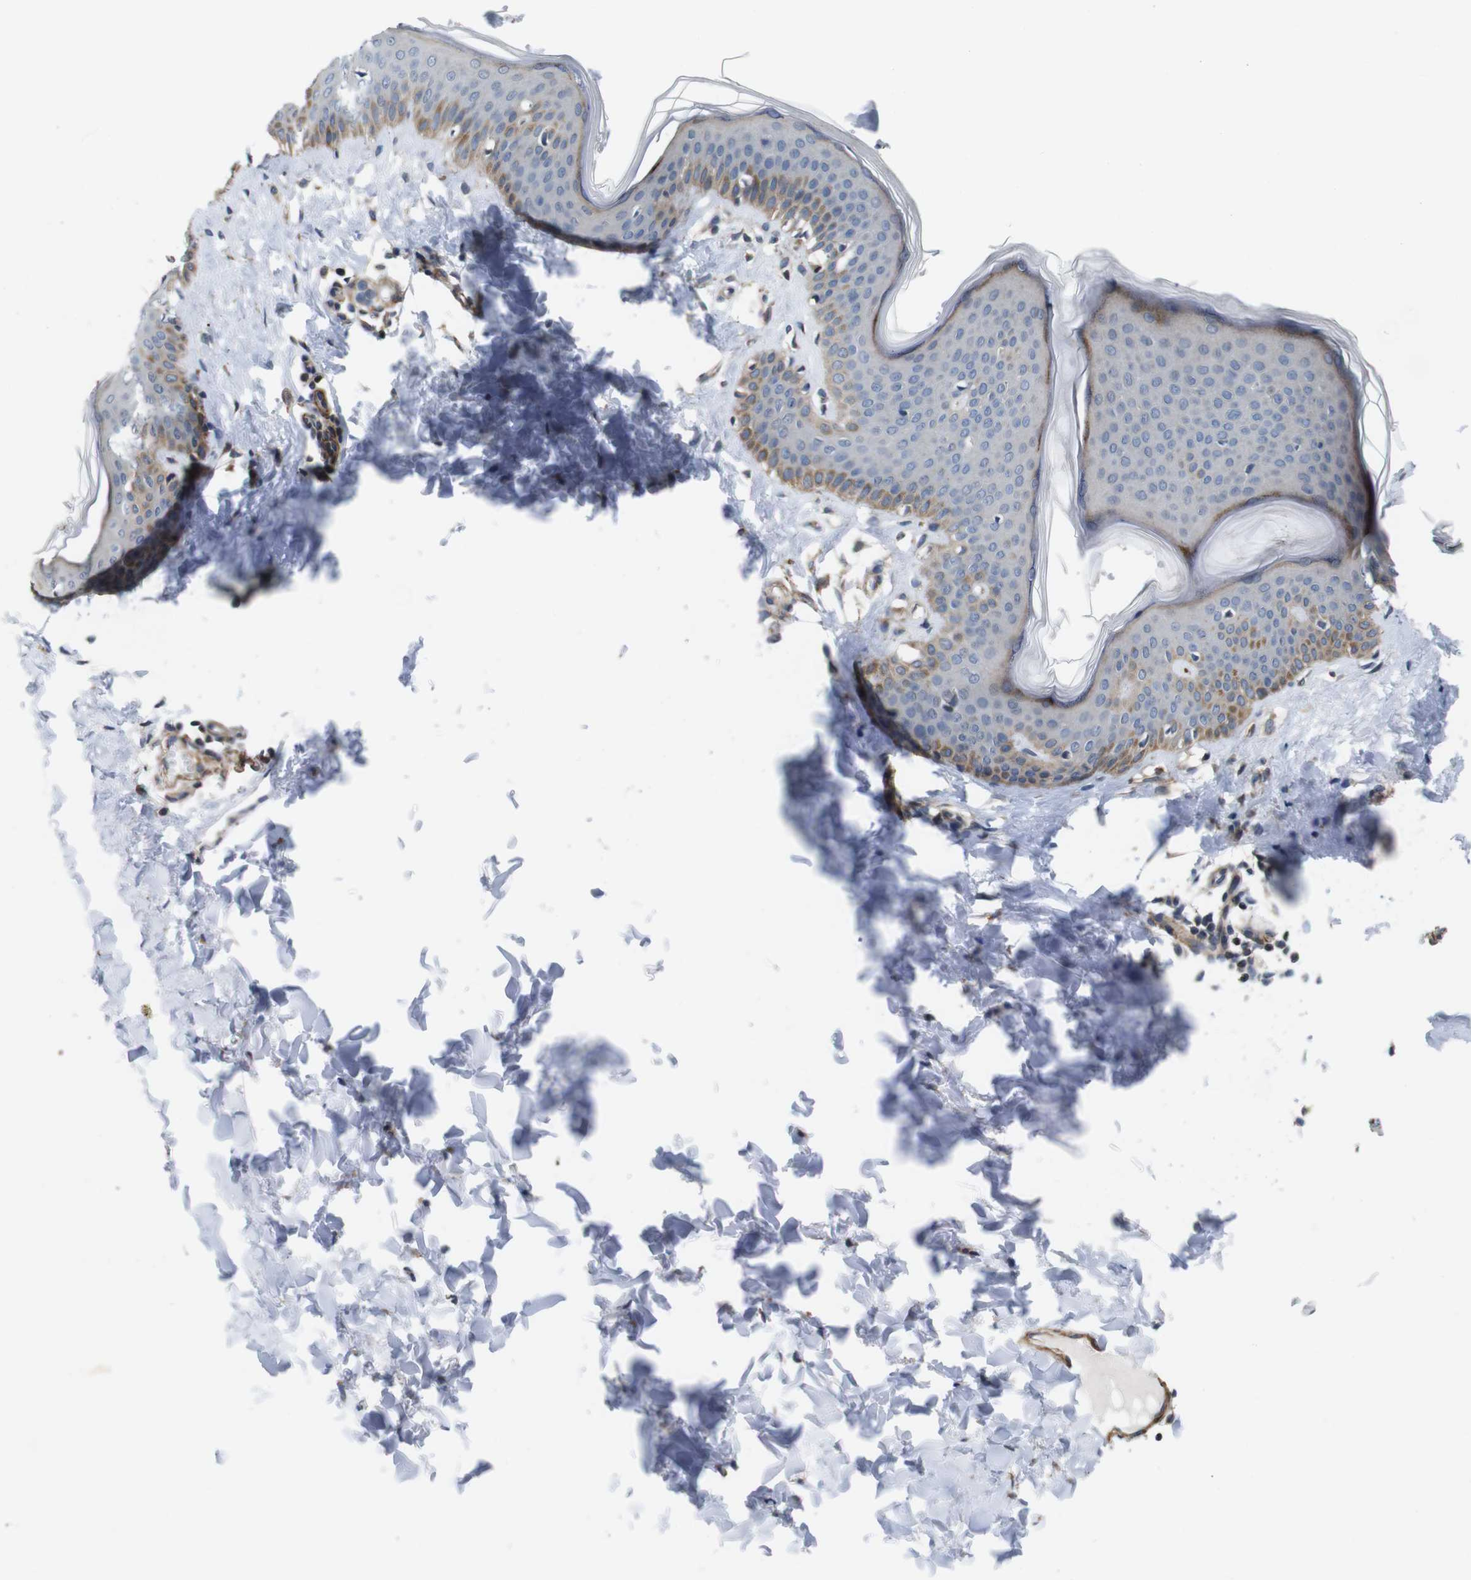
{"staining": {"intensity": "weak", "quantity": ">75%", "location": "cytoplasmic/membranous"}, "tissue": "skin", "cell_type": "Fibroblasts", "image_type": "normal", "snomed": [{"axis": "morphology", "description": "Normal tissue, NOS"}, {"axis": "topography", "description": "Skin"}], "caption": "Human skin stained with a brown dye reveals weak cytoplasmic/membranous positive positivity in approximately >75% of fibroblasts.", "gene": "GGT7", "patient": {"sex": "female", "age": 17}}